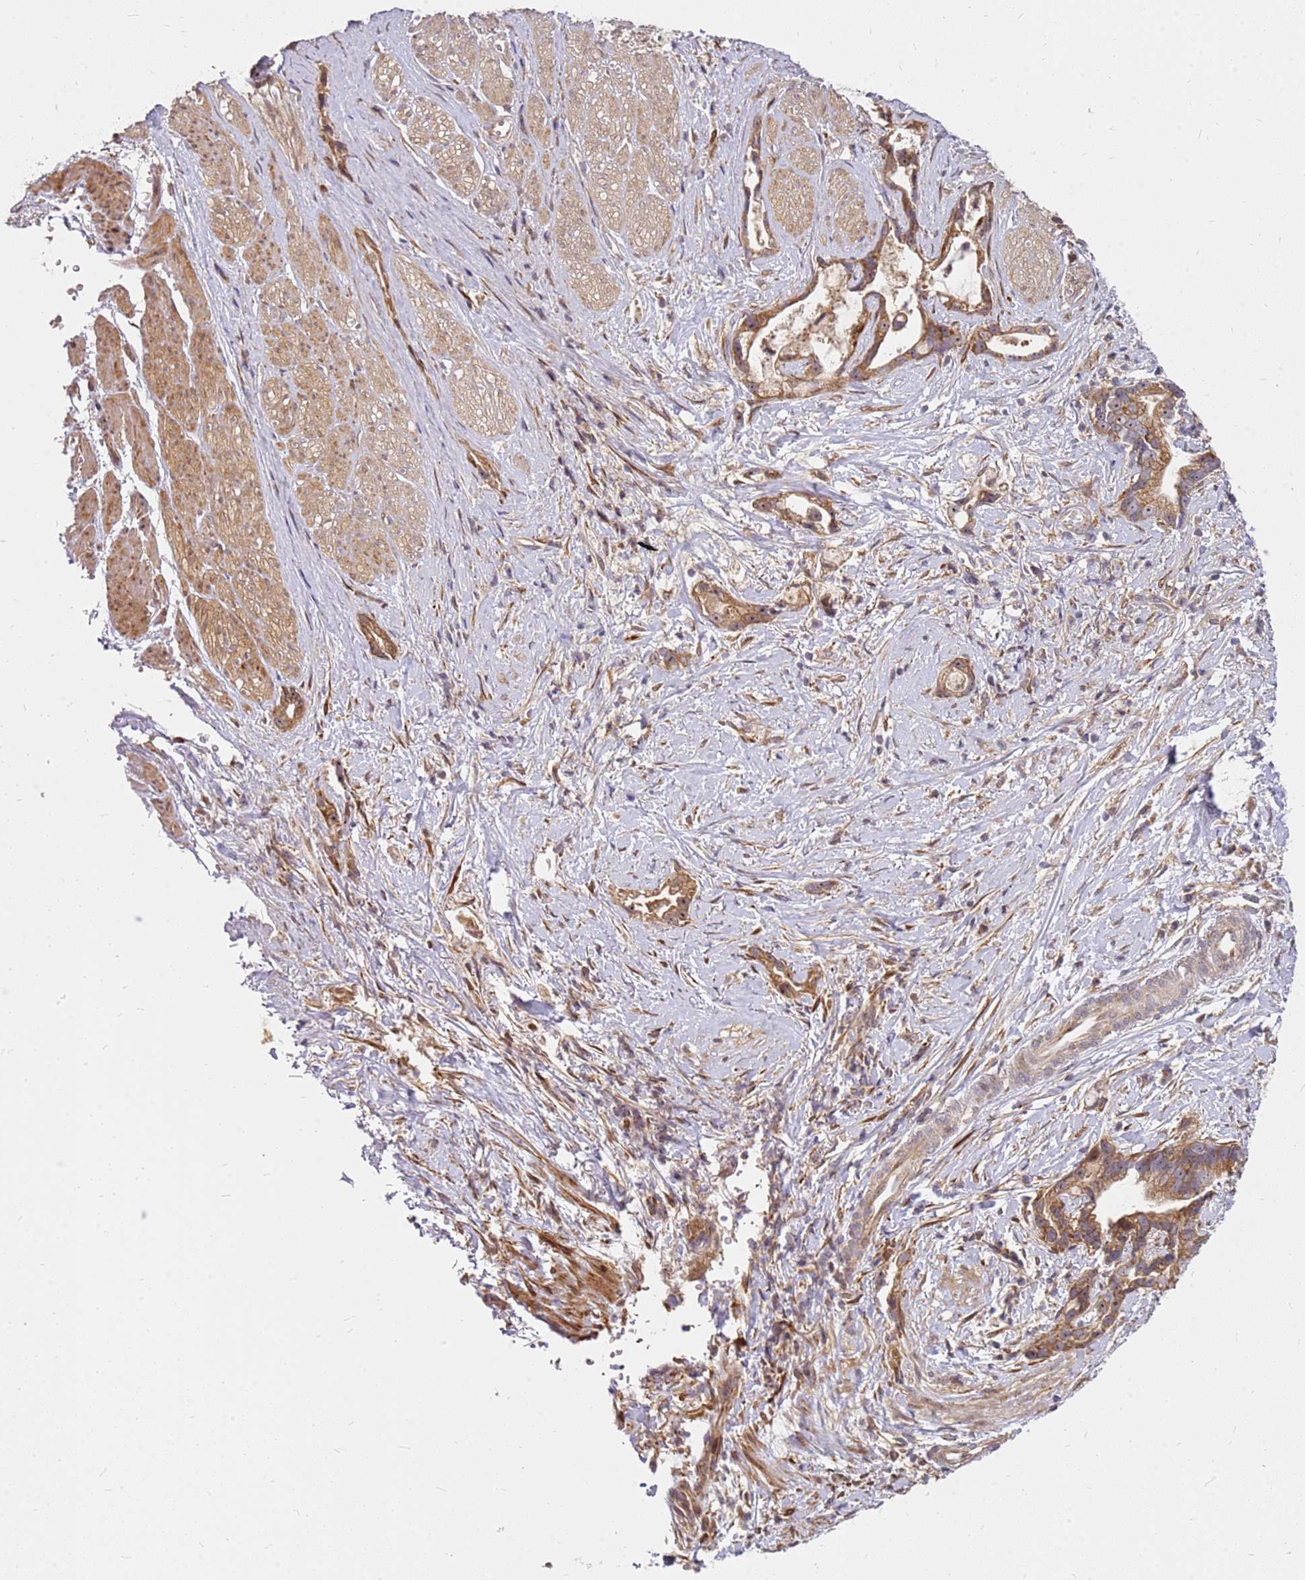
{"staining": {"intensity": "moderate", "quantity": ">75%", "location": "cytoplasmic/membranous"}, "tissue": "stomach cancer", "cell_type": "Tumor cells", "image_type": "cancer", "snomed": [{"axis": "morphology", "description": "Adenocarcinoma, NOS"}, {"axis": "topography", "description": "Stomach"}], "caption": "Adenocarcinoma (stomach) stained with immunohistochemistry (IHC) demonstrates moderate cytoplasmic/membranous positivity in approximately >75% of tumor cells.", "gene": "CCDC159", "patient": {"sex": "male", "age": 55}}